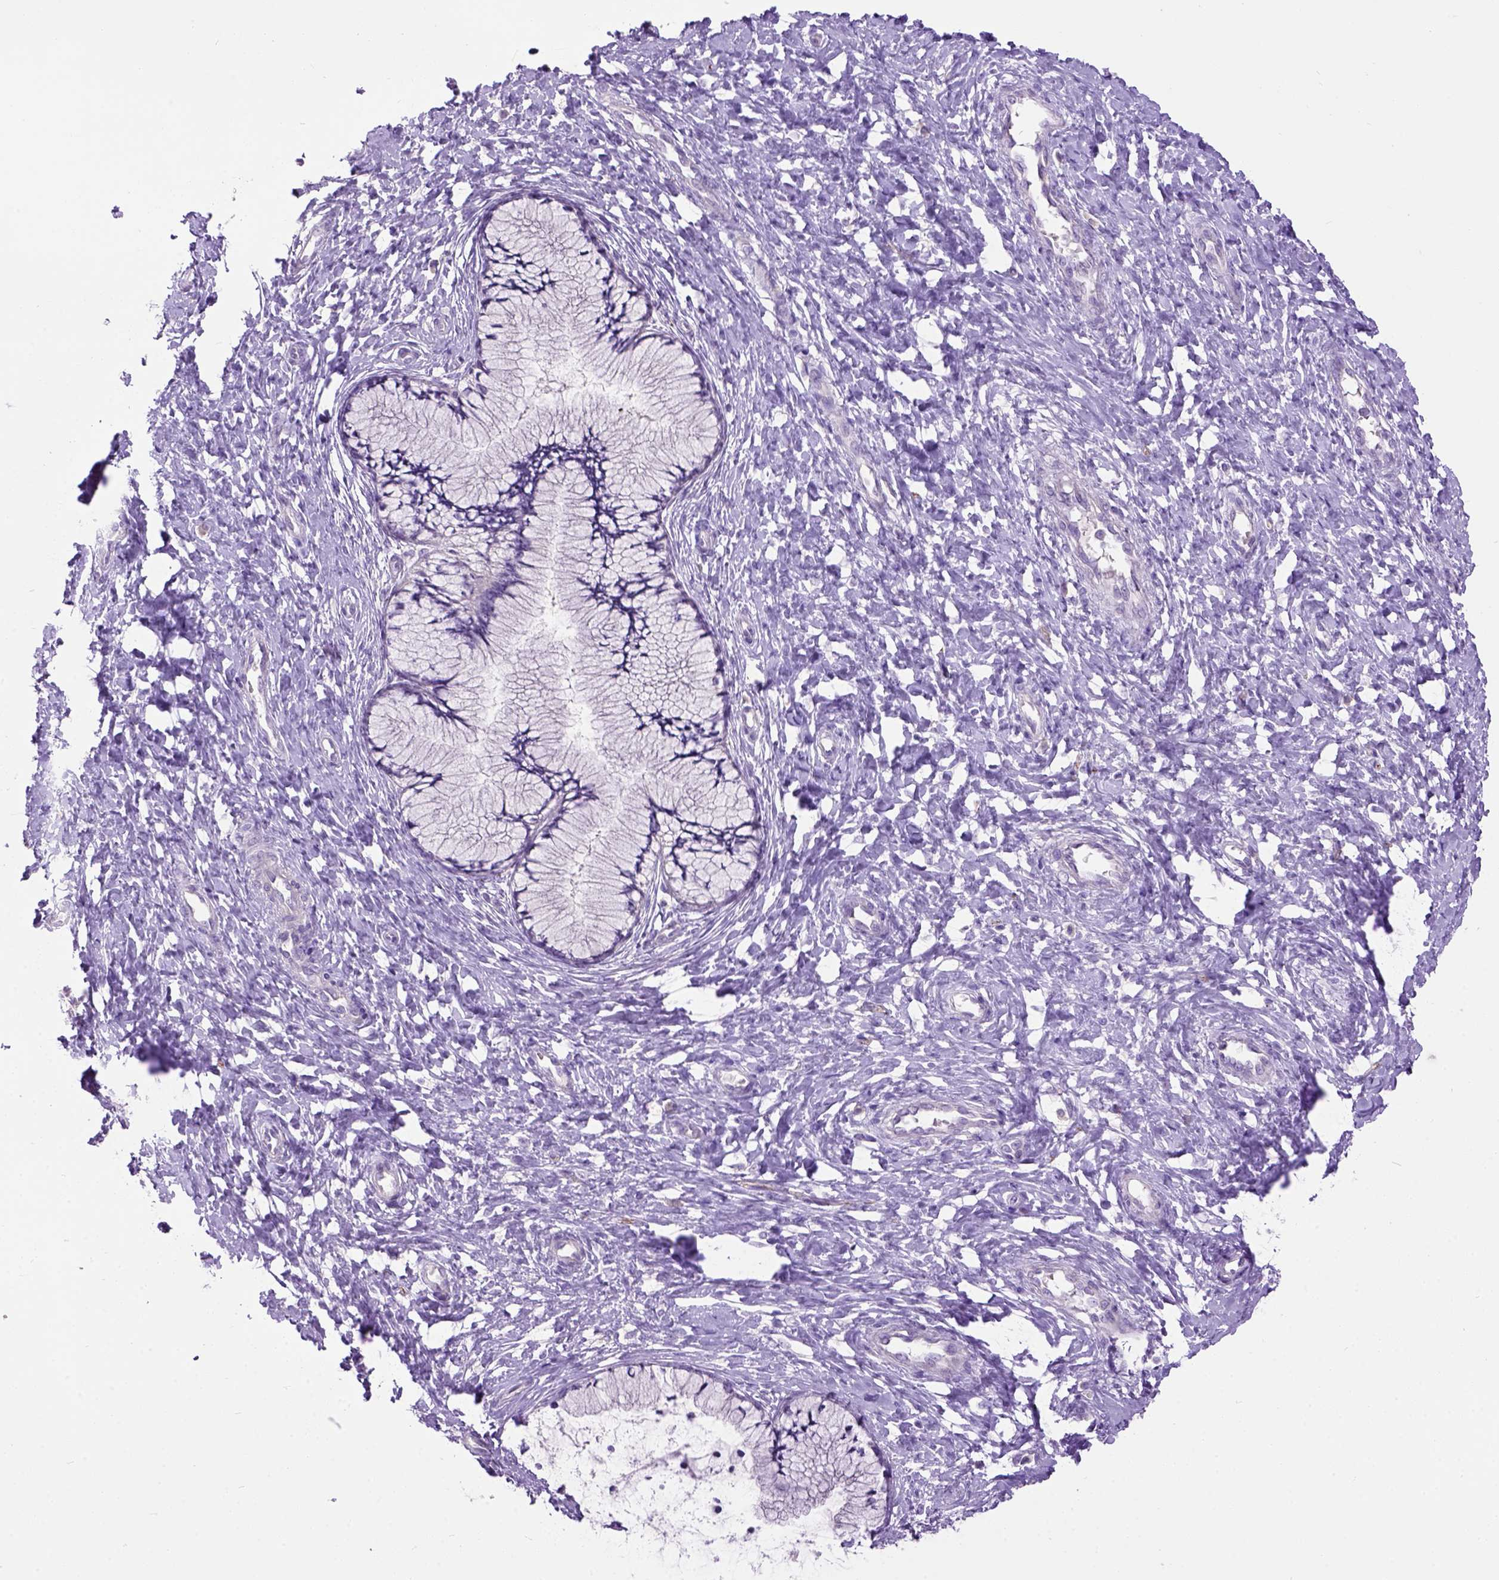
{"staining": {"intensity": "negative", "quantity": "none", "location": "none"}, "tissue": "cervix", "cell_type": "Glandular cells", "image_type": "normal", "snomed": [{"axis": "morphology", "description": "Normal tissue, NOS"}, {"axis": "topography", "description": "Cervix"}], "caption": "Immunohistochemistry (IHC) image of normal cervix: human cervix stained with DAB (3,3'-diaminobenzidine) displays no significant protein positivity in glandular cells. (Immunohistochemistry (IHC), brightfield microscopy, high magnification).", "gene": "MAPT", "patient": {"sex": "female", "age": 37}}